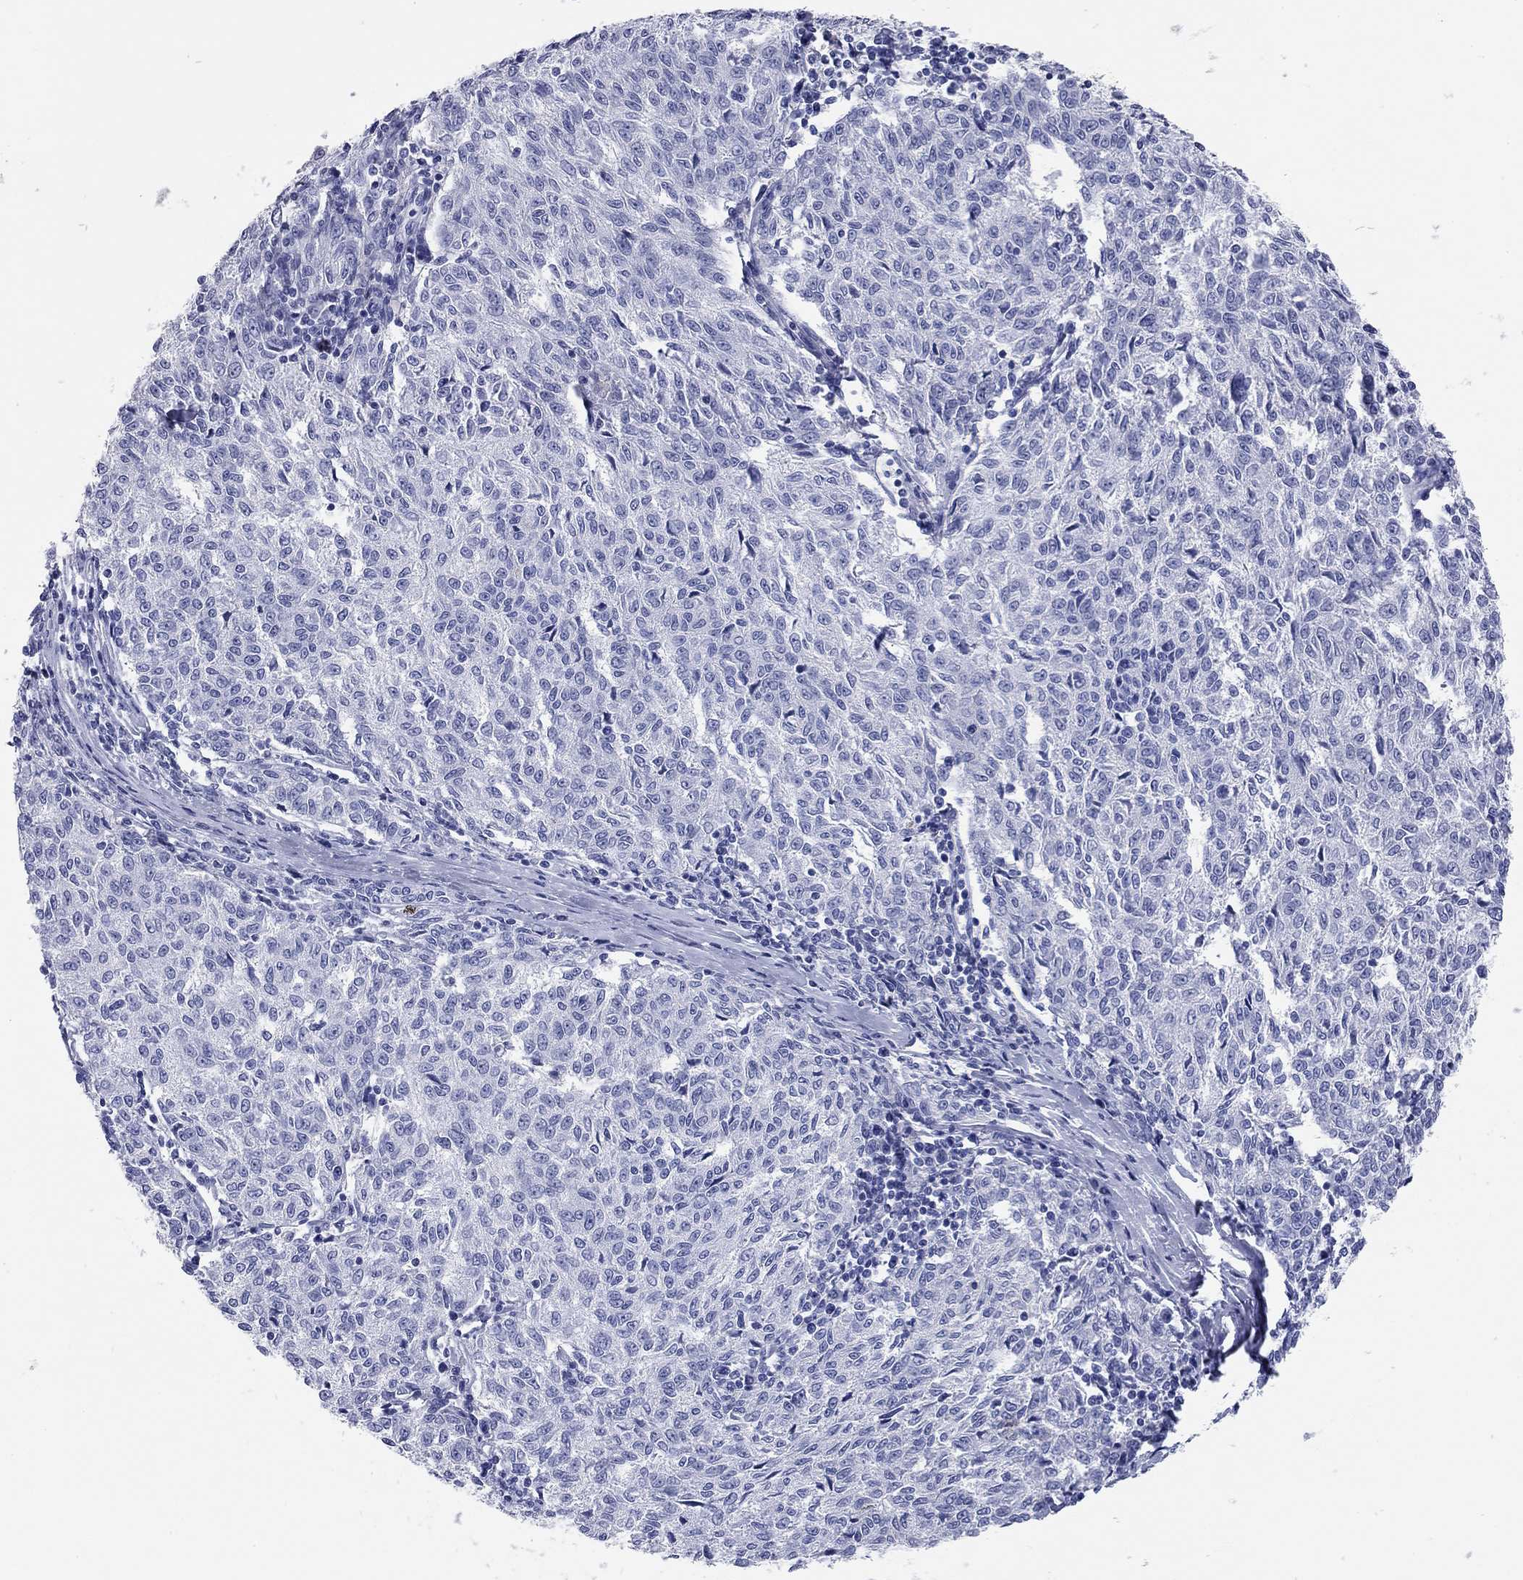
{"staining": {"intensity": "negative", "quantity": "none", "location": "none"}, "tissue": "melanoma", "cell_type": "Tumor cells", "image_type": "cancer", "snomed": [{"axis": "morphology", "description": "Malignant melanoma, NOS"}, {"axis": "topography", "description": "Skin"}], "caption": "Immunohistochemistry (IHC) image of neoplastic tissue: melanoma stained with DAB reveals no significant protein positivity in tumor cells. (DAB (3,3'-diaminobenzidine) immunohistochemistry visualized using brightfield microscopy, high magnification).", "gene": "TMEM221", "patient": {"sex": "female", "age": 72}}